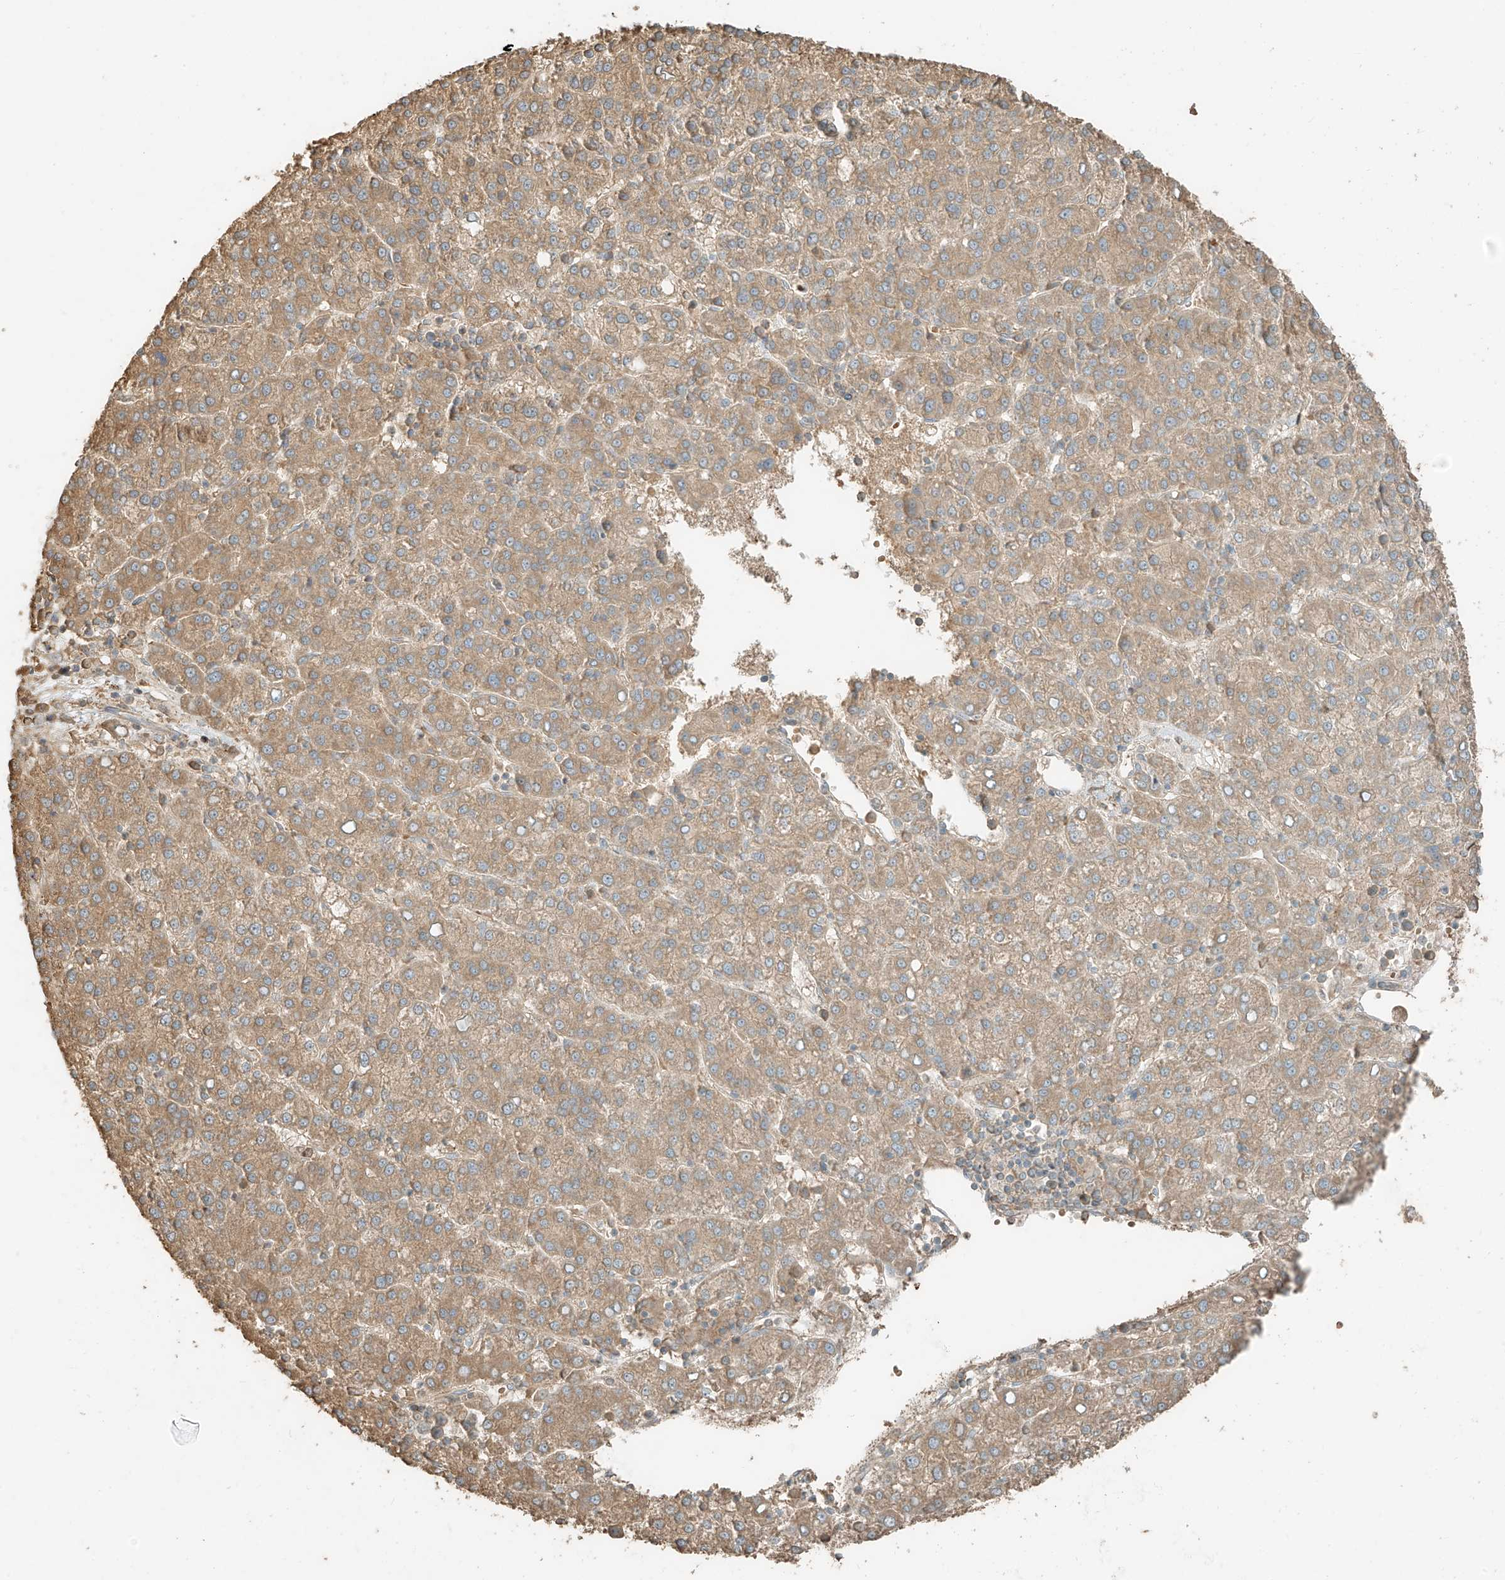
{"staining": {"intensity": "moderate", "quantity": ">75%", "location": "cytoplasmic/membranous"}, "tissue": "liver cancer", "cell_type": "Tumor cells", "image_type": "cancer", "snomed": [{"axis": "morphology", "description": "Carcinoma, Hepatocellular, NOS"}, {"axis": "topography", "description": "Liver"}], "caption": "Immunohistochemistry (IHC) histopathology image of neoplastic tissue: liver cancer (hepatocellular carcinoma) stained using immunohistochemistry (IHC) shows medium levels of moderate protein expression localized specifically in the cytoplasmic/membranous of tumor cells, appearing as a cytoplasmic/membranous brown color.", "gene": "RFTN2", "patient": {"sex": "female", "age": 58}}